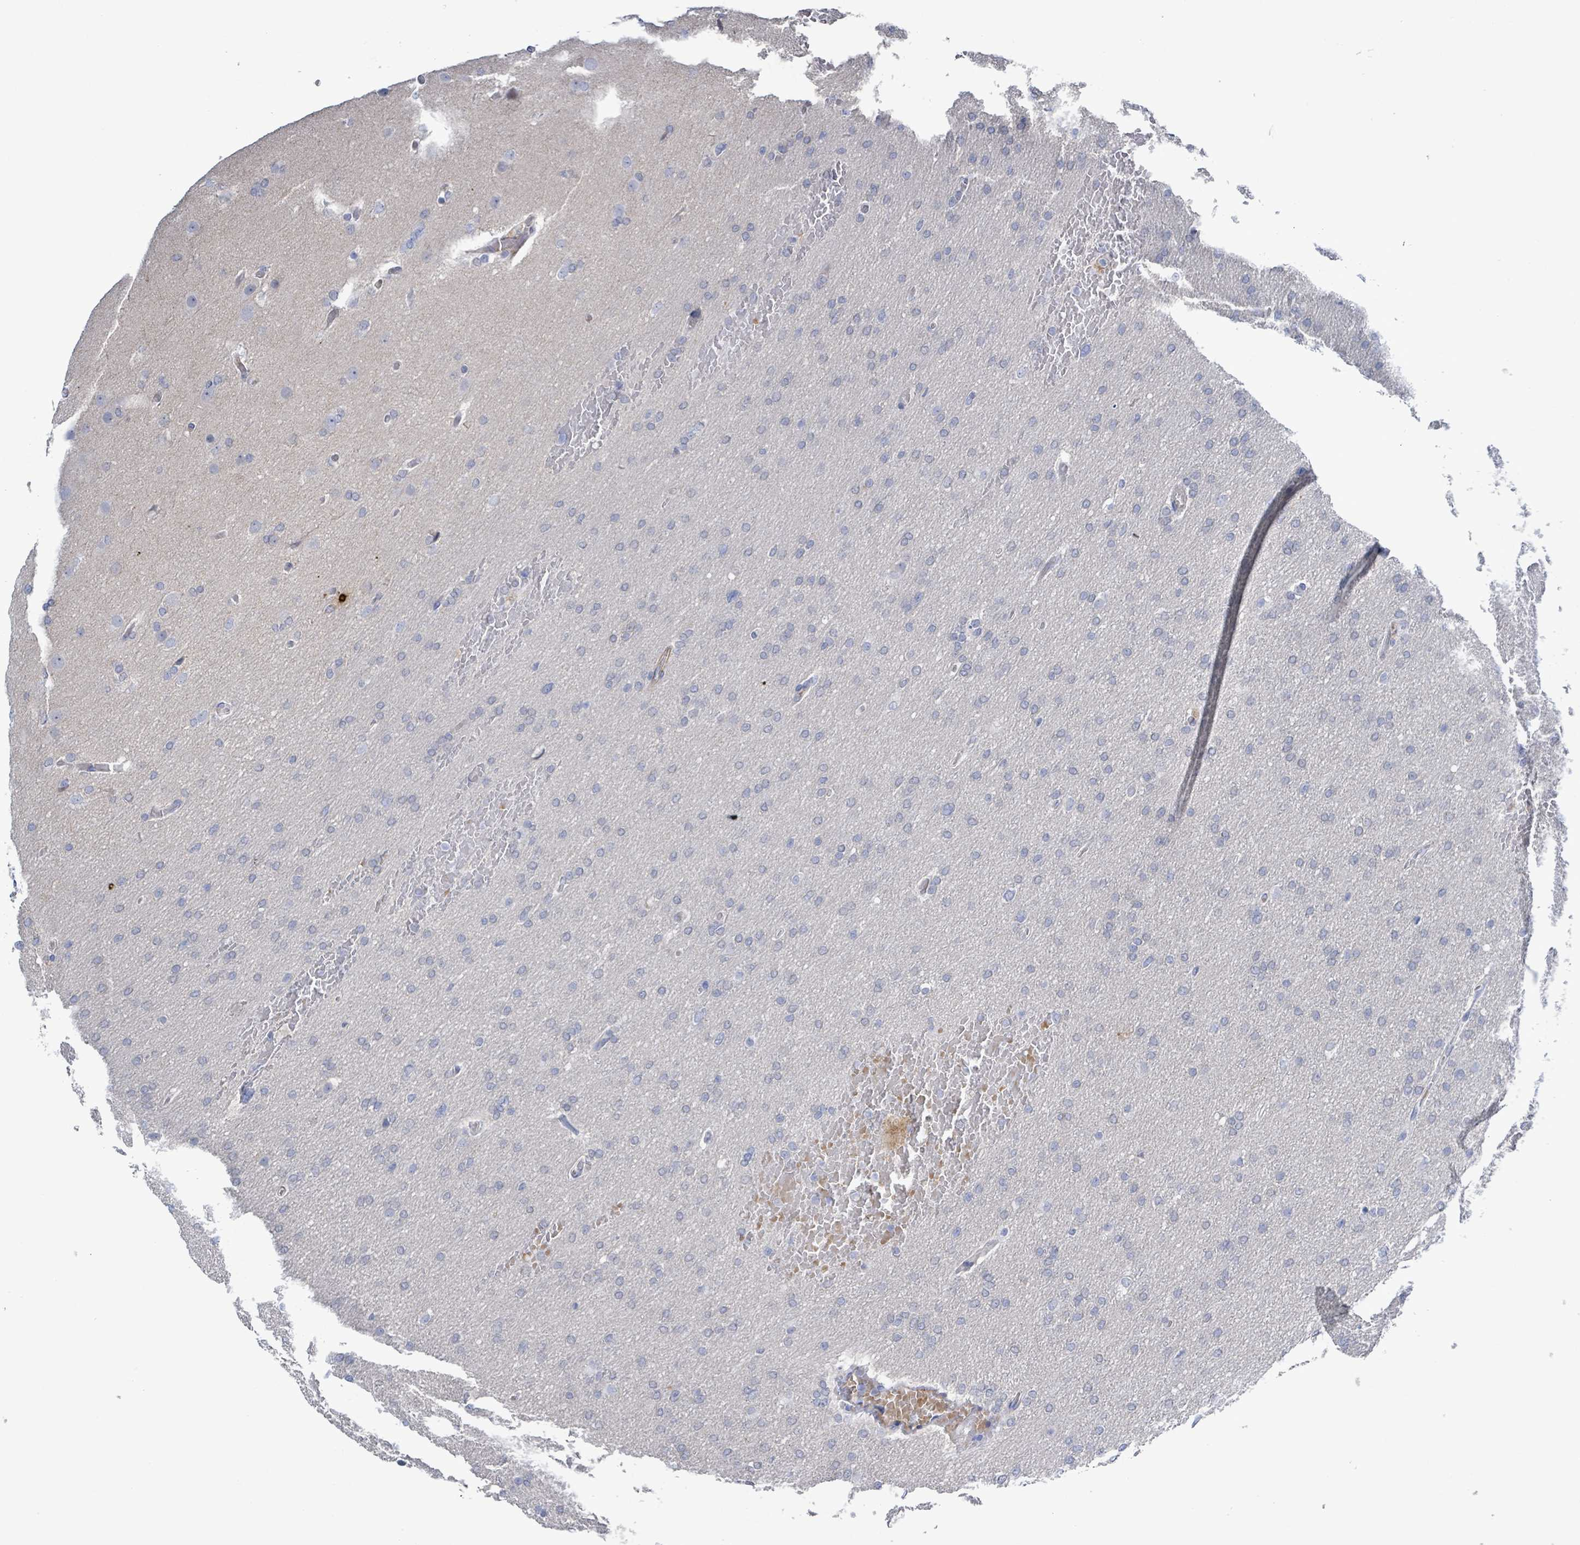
{"staining": {"intensity": "negative", "quantity": "none", "location": "none"}, "tissue": "glioma", "cell_type": "Tumor cells", "image_type": "cancer", "snomed": [{"axis": "morphology", "description": "Glioma, malignant, High grade"}, {"axis": "topography", "description": "Cerebral cortex"}], "caption": "Immunohistochemistry (IHC) micrograph of neoplastic tissue: malignant glioma (high-grade) stained with DAB exhibits no significant protein positivity in tumor cells. Brightfield microscopy of immunohistochemistry stained with DAB (brown) and hematoxylin (blue), captured at high magnification.", "gene": "DMRTC1B", "patient": {"sex": "female", "age": 36}}